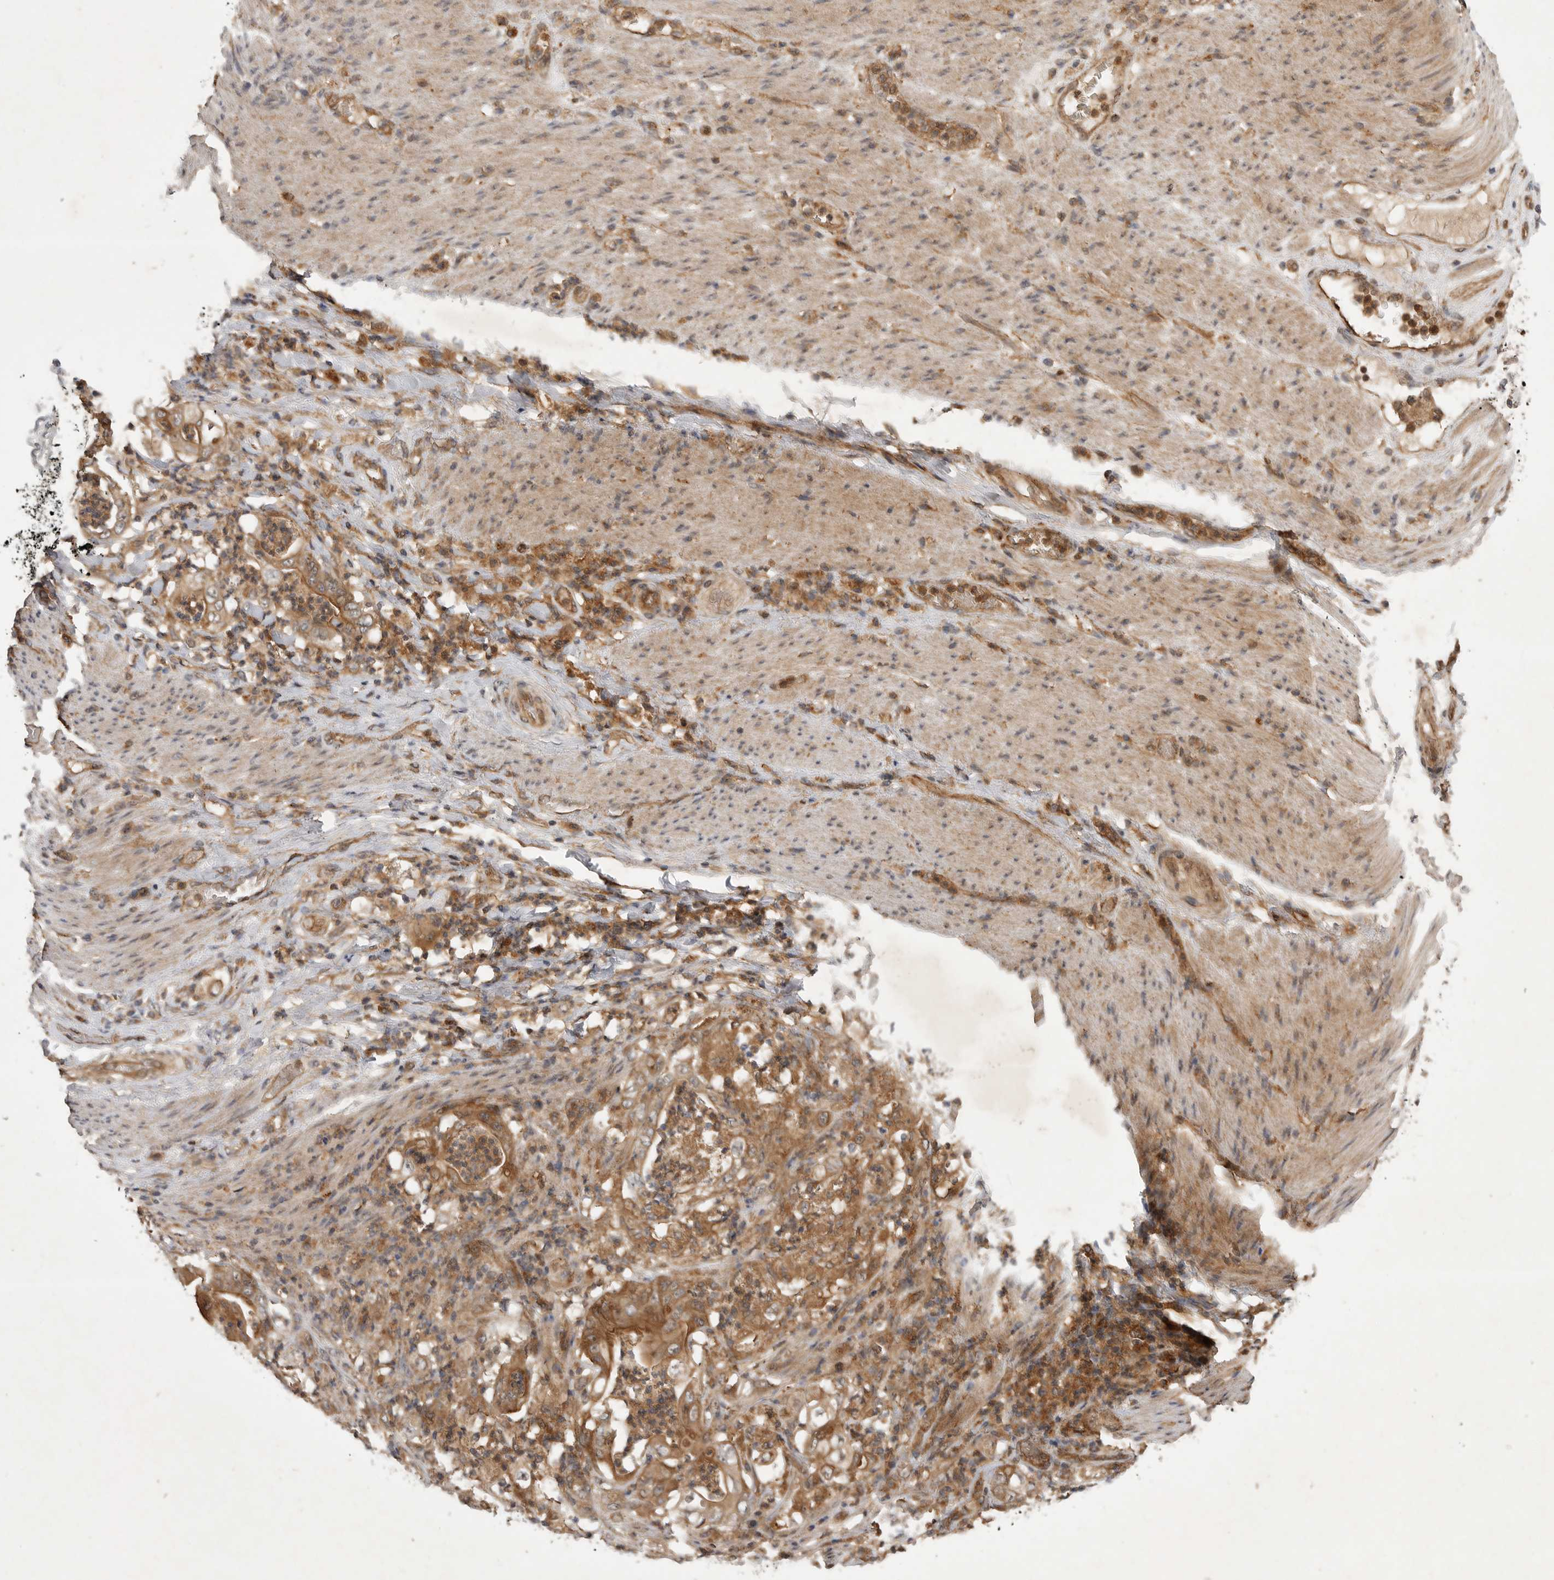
{"staining": {"intensity": "moderate", "quantity": ">75%", "location": "cytoplasmic/membranous"}, "tissue": "stomach cancer", "cell_type": "Tumor cells", "image_type": "cancer", "snomed": [{"axis": "morphology", "description": "Adenocarcinoma, NOS"}, {"axis": "topography", "description": "Stomach"}], "caption": "Immunohistochemical staining of human stomach adenocarcinoma reveals medium levels of moderate cytoplasmic/membranous expression in approximately >75% of tumor cells.", "gene": "ZNF232", "patient": {"sex": "female", "age": 73}}